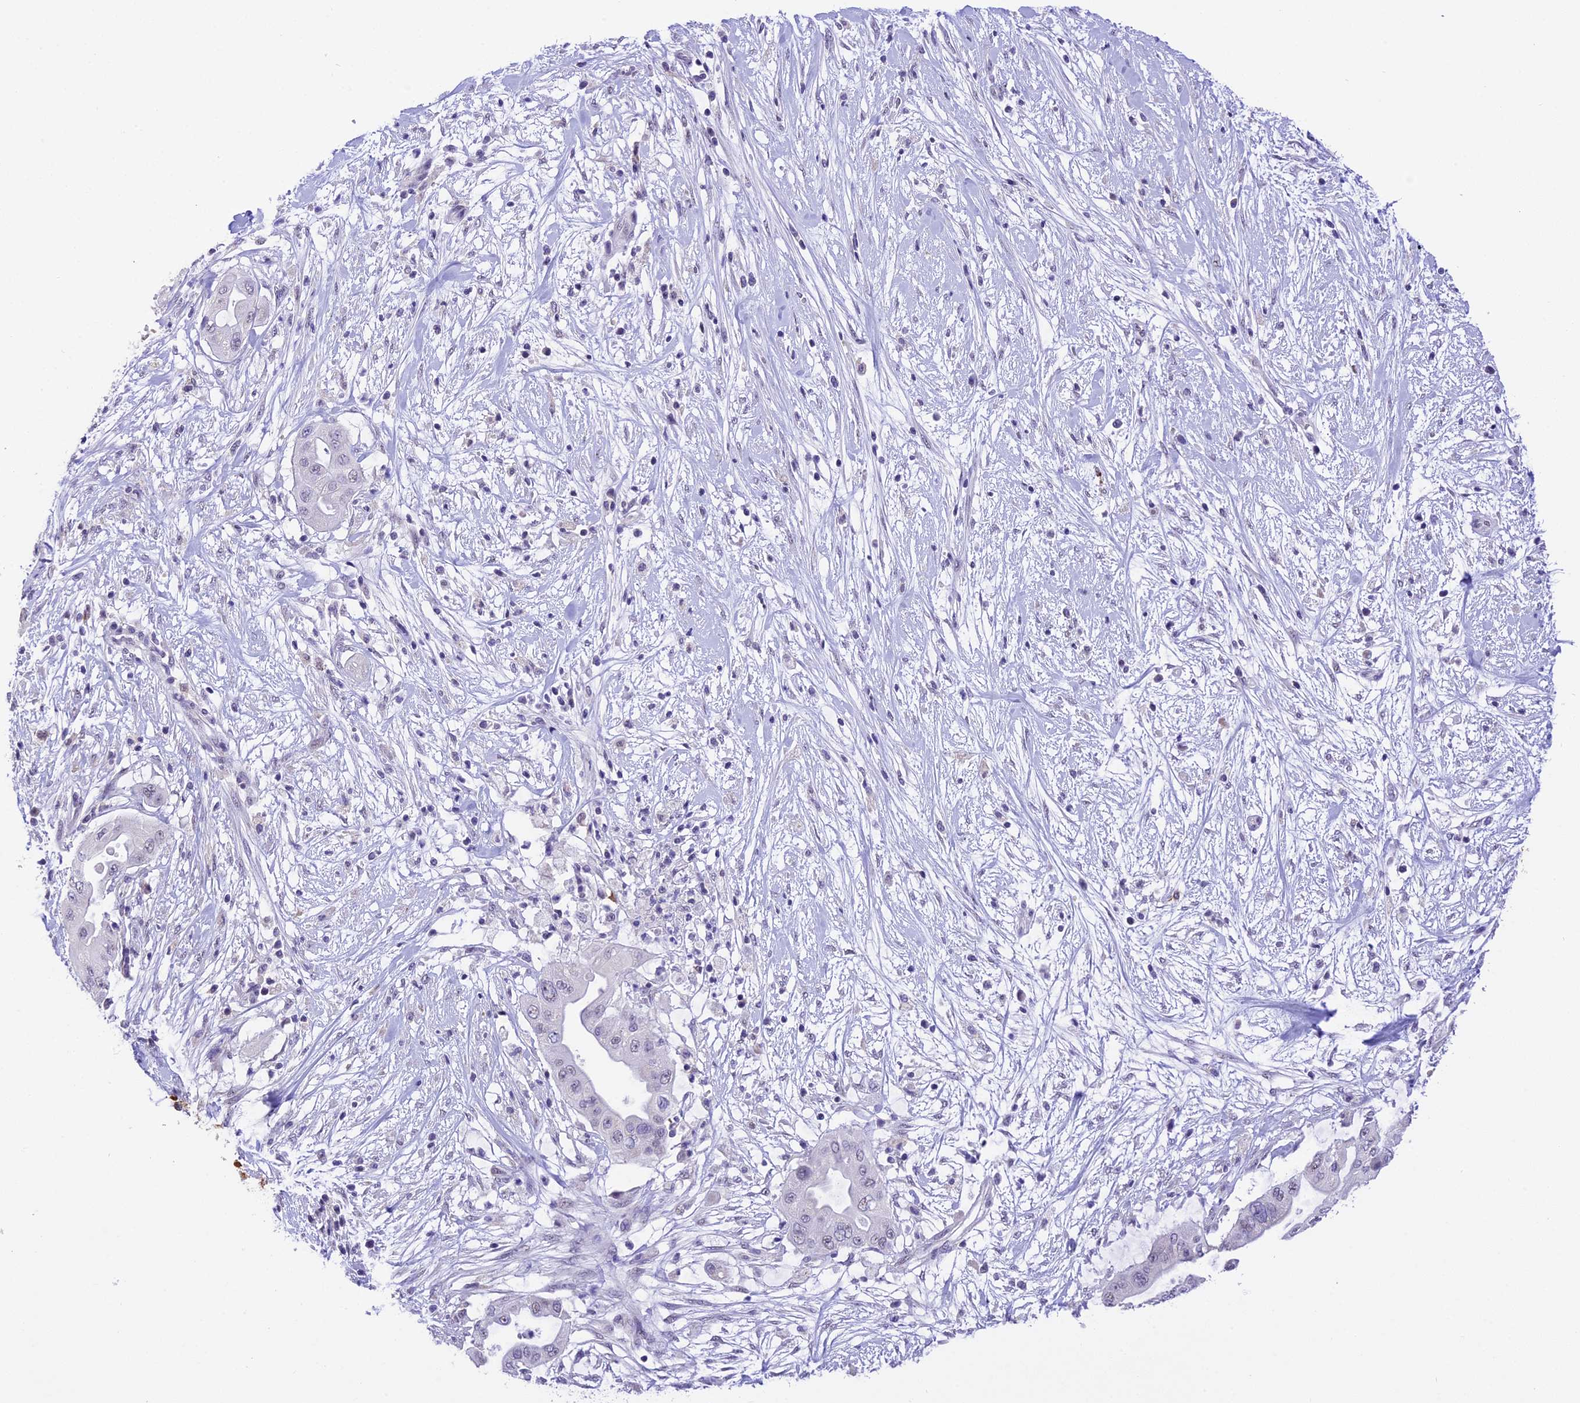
{"staining": {"intensity": "negative", "quantity": "none", "location": "none"}, "tissue": "pancreatic cancer", "cell_type": "Tumor cells", "image_type": "cancer", "snomed": [{"axis": "morphology", "description": "Adenocarcinoma, NOS"}, {"axis": "topography", "description": "Pancreas"}], "caption": "A high-resolution photomicrograph shows immunohistochemistry staining of pancreatic cancer (adenocarcinoma), which displays no significant positivity in tumor cells.", "gene": "AHSP", "patient": {"sex": "male", "age": 68}}